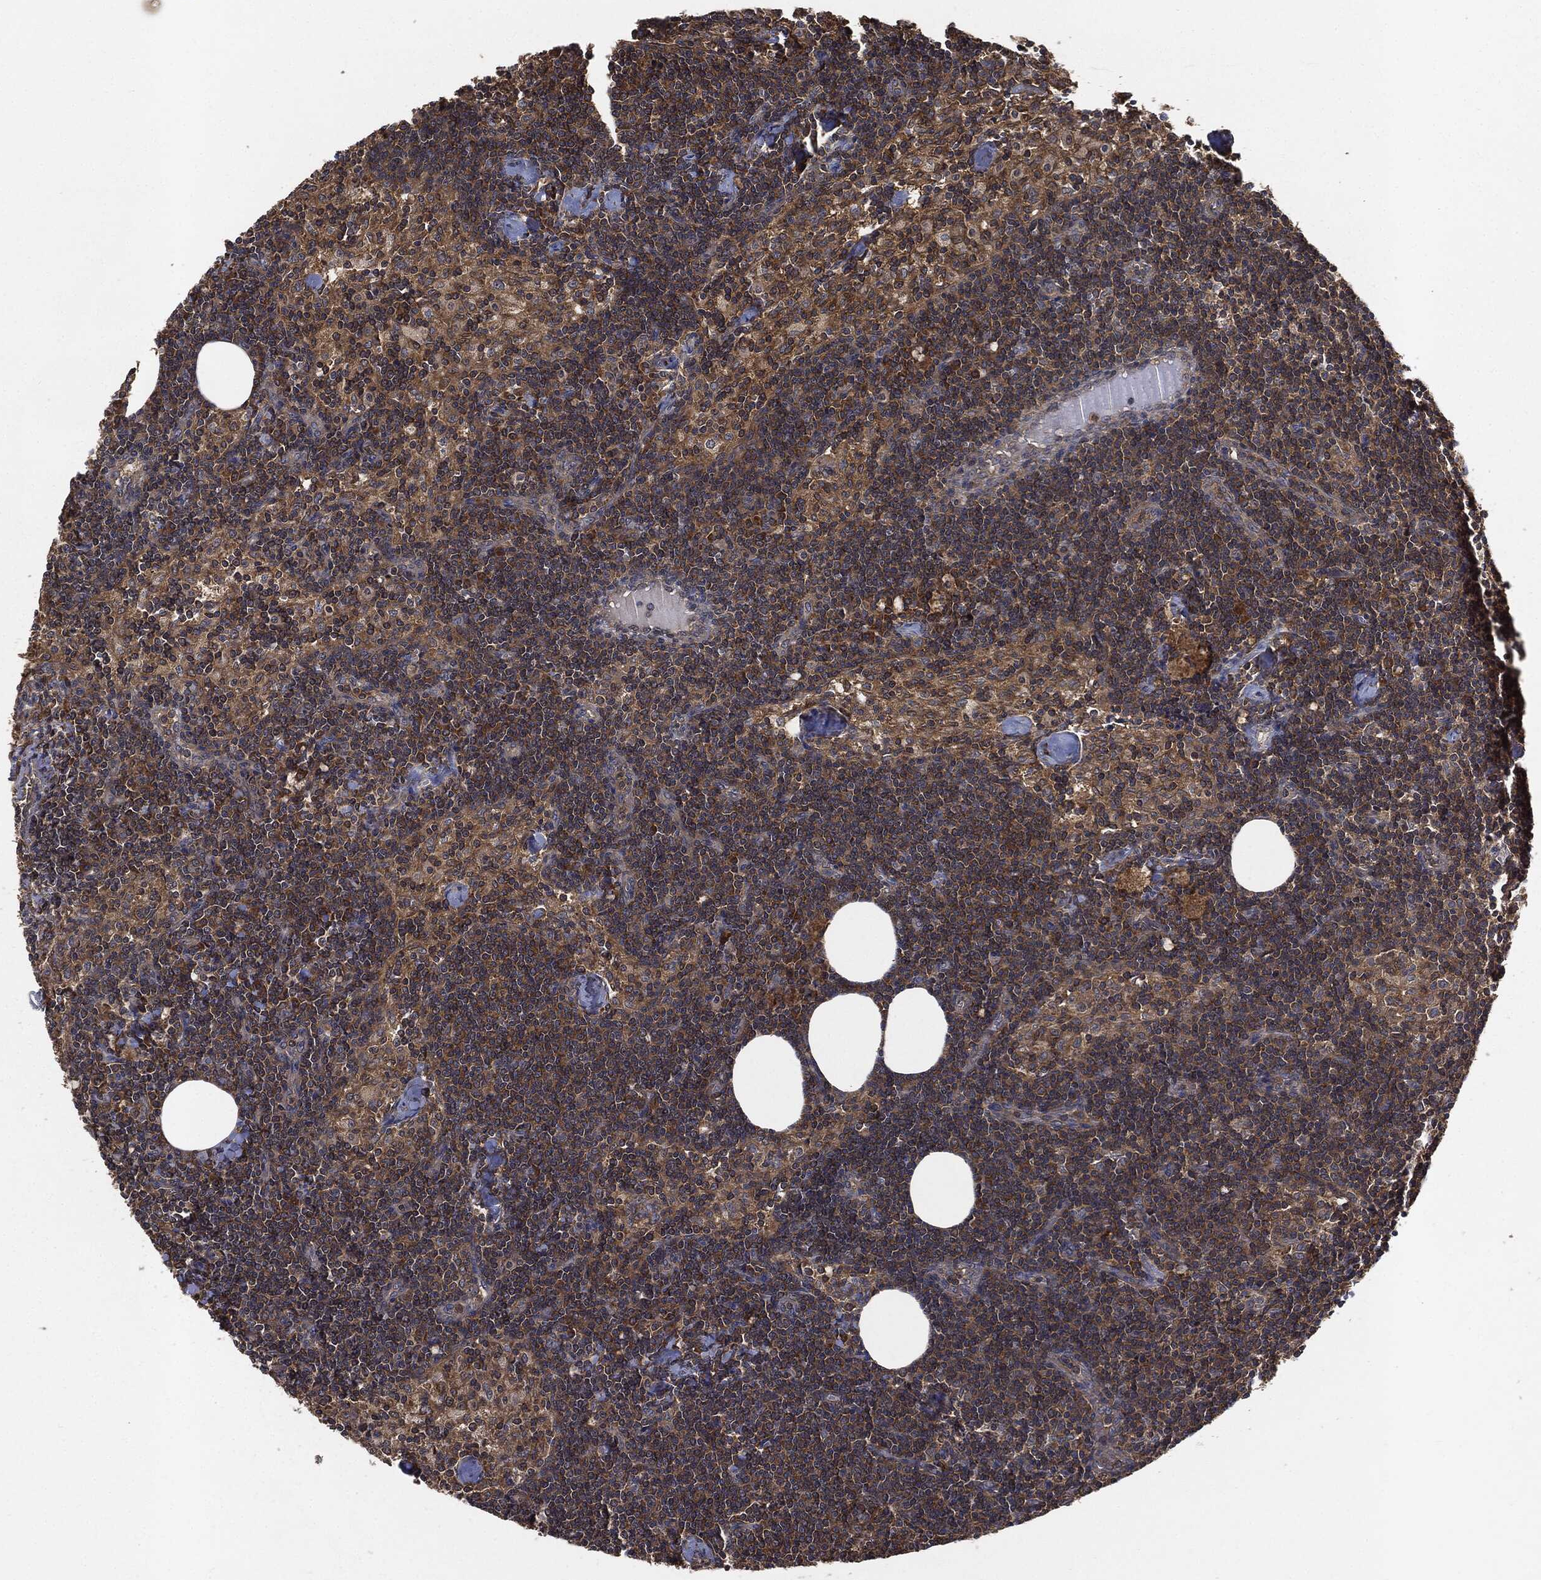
{"staining": {"intensity": "weak", "quantity": ">75%", "location": "cytoplasmic/membranous"}, "tissue": "lymph node", "cell_type": "Germinal center cells", "image_type": "normal", "snomed": [{"axis": "morphology", "description": "Normal tissue, NOS"}, {"axis": "topography", "description": "Lymph node"}], "caption": "Human lymph node stained for a protein (brown) demonstrates weak cytoplasmic/membranous positive staining in about >75% of germinal center cells.", "gene": "BRAF", "patient": {"sex": "female", "age": 51}}